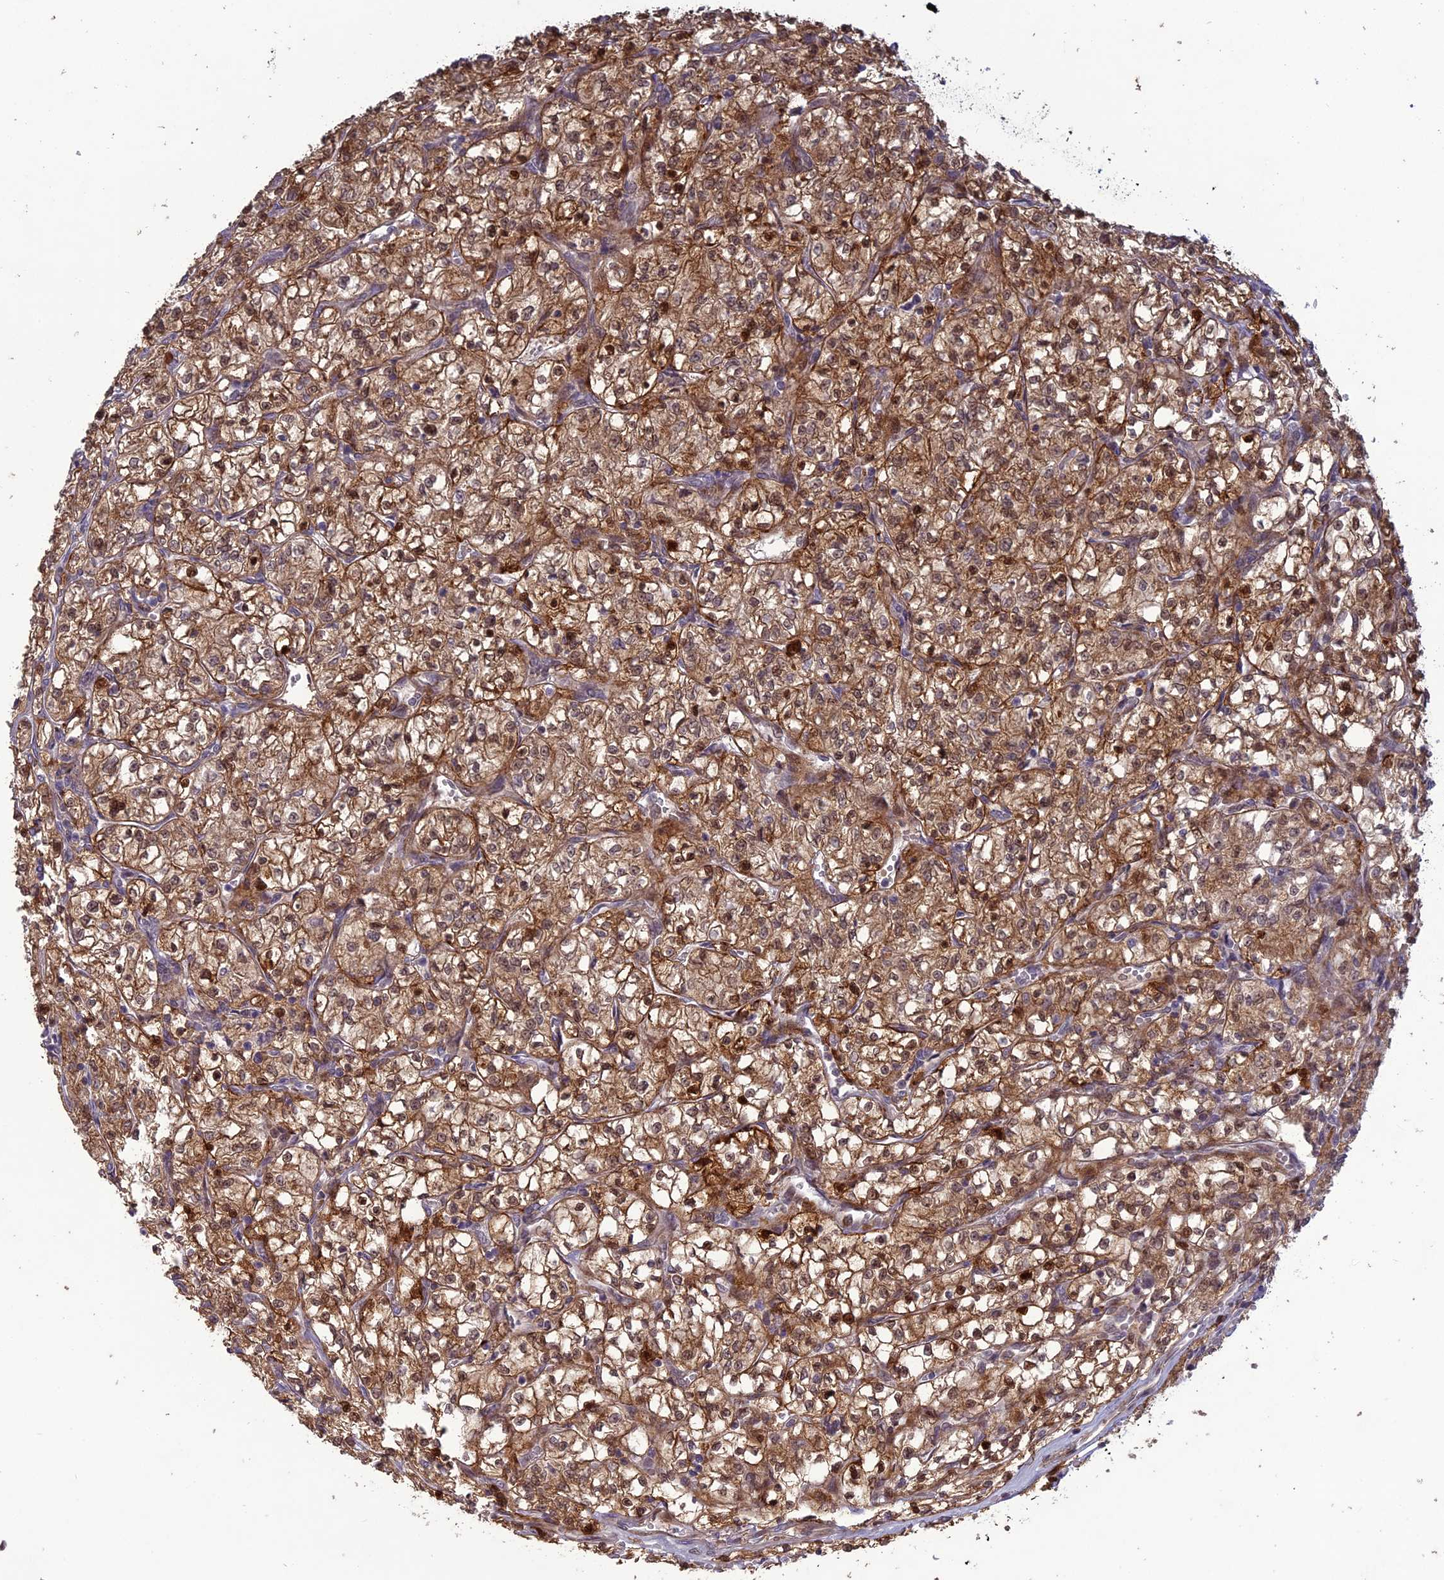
{"staining": {"intensity": "strong", "quantity": ">75%", "location": "cytoplasmic/membranous"}, "tissue": "renal cancer", "cell_type": "Tumor cells", "image_type": "cancer", "snomed": [{"axis": "morphology", "description": "Adenocarcinoma, NOS"}, {"axis": "topography", "description": "Kidney"}], "caption": "The image shows a brown stain indicating the presence of a protein in the cytoplasmic/membranous of tumor cells in renal cancer.", "gene": "TMEM208", "patient": {"sex": "female", "age": 64}}